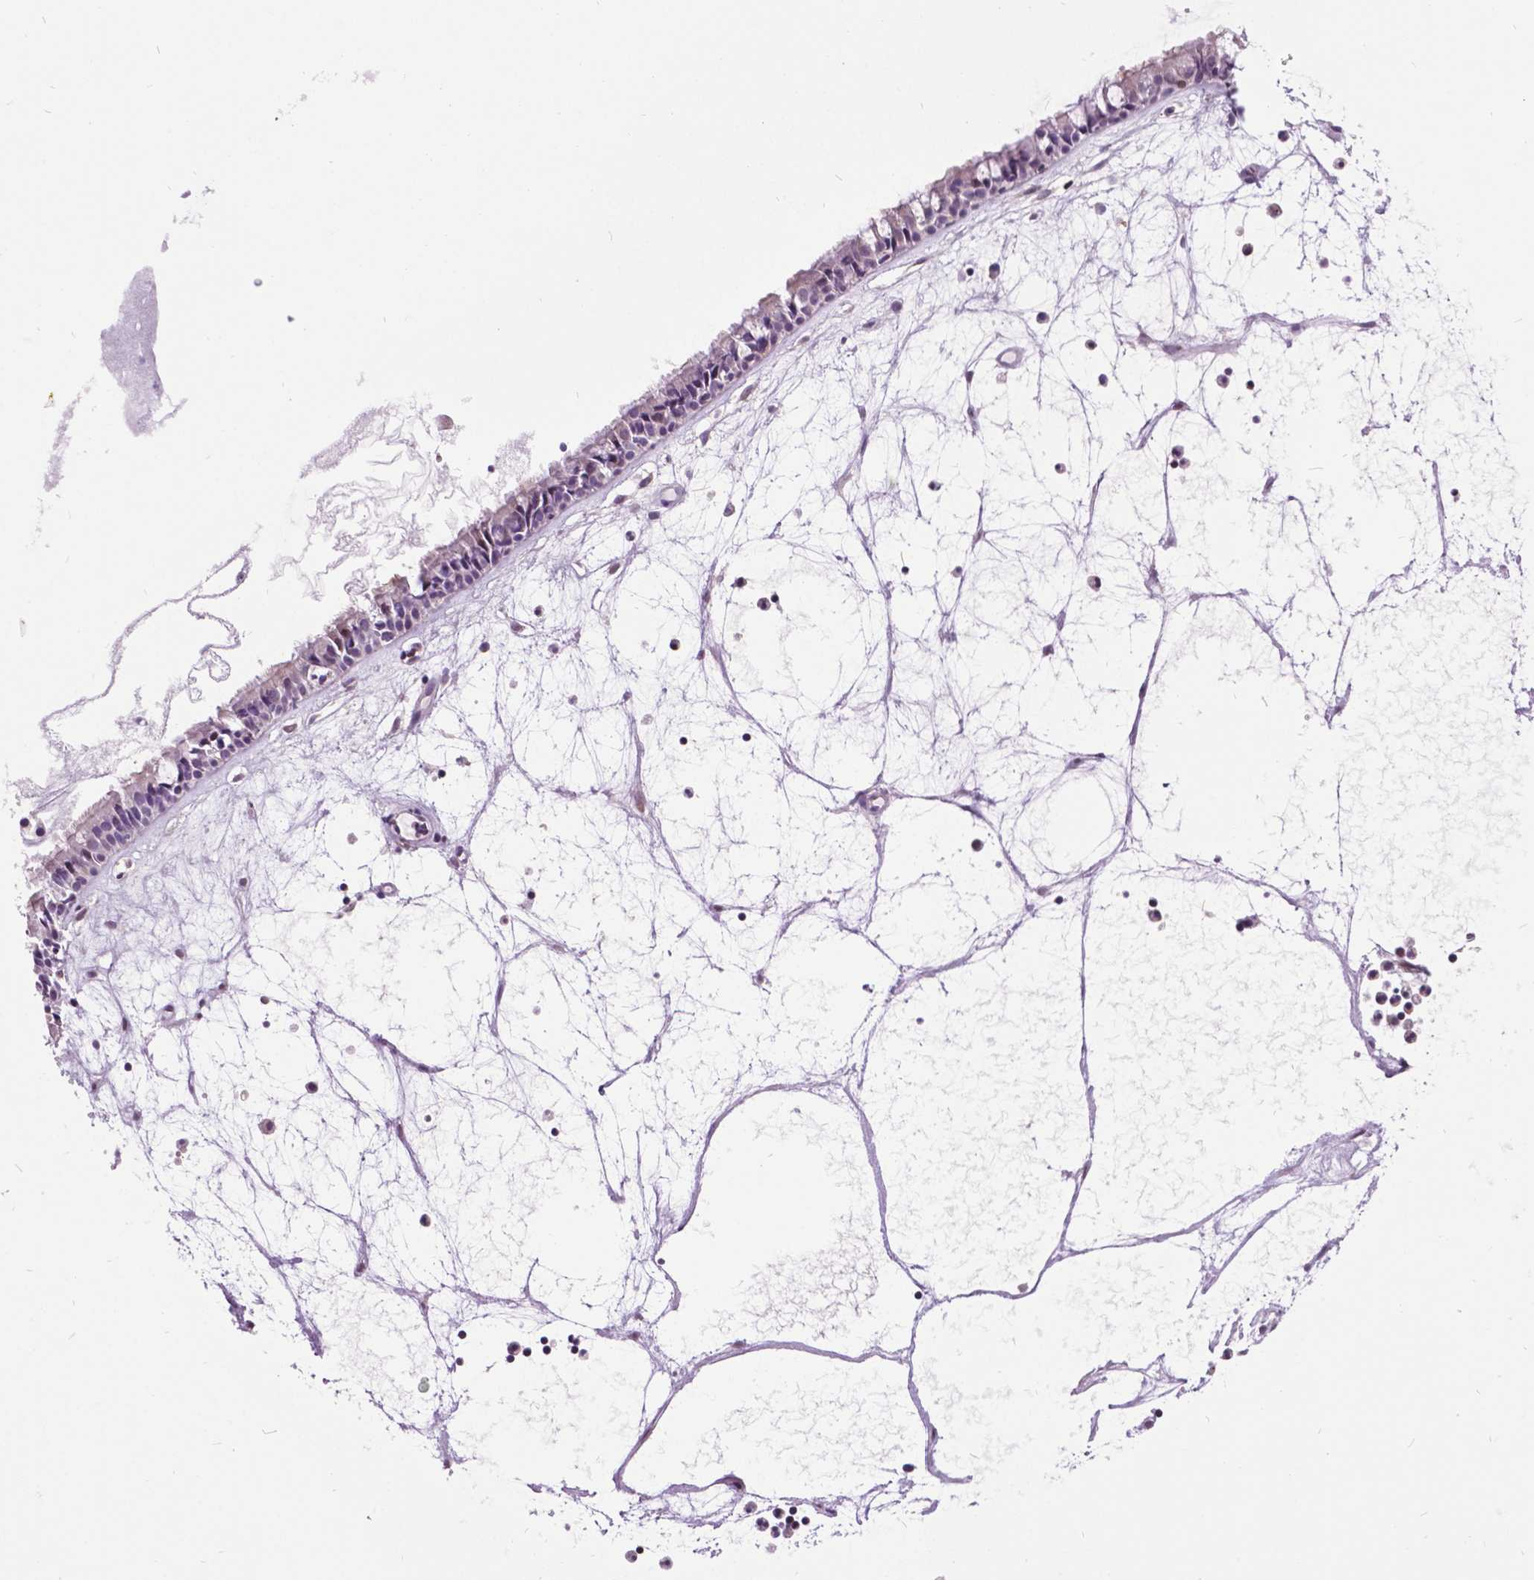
{"staining": {"intensity": "negative", "quantity": "none", "location": "none"}, "tissue": "nasopharynx", "cell_type": "Respiratory epithelial cells", "image_type": "normal", "snomed": [{"axis": "morphology", "description": "Normal tissue, NOS"}, {"axis": "topography", "description": "Nasopharynx"}], "caption": "IHC histopathology image of benign human nasopharynx stained for a protein (brown), which displays no positivity in respiratory epithelial cells.", "gene": "DPF3", "patient": {"sex": "male", "age": 31}}